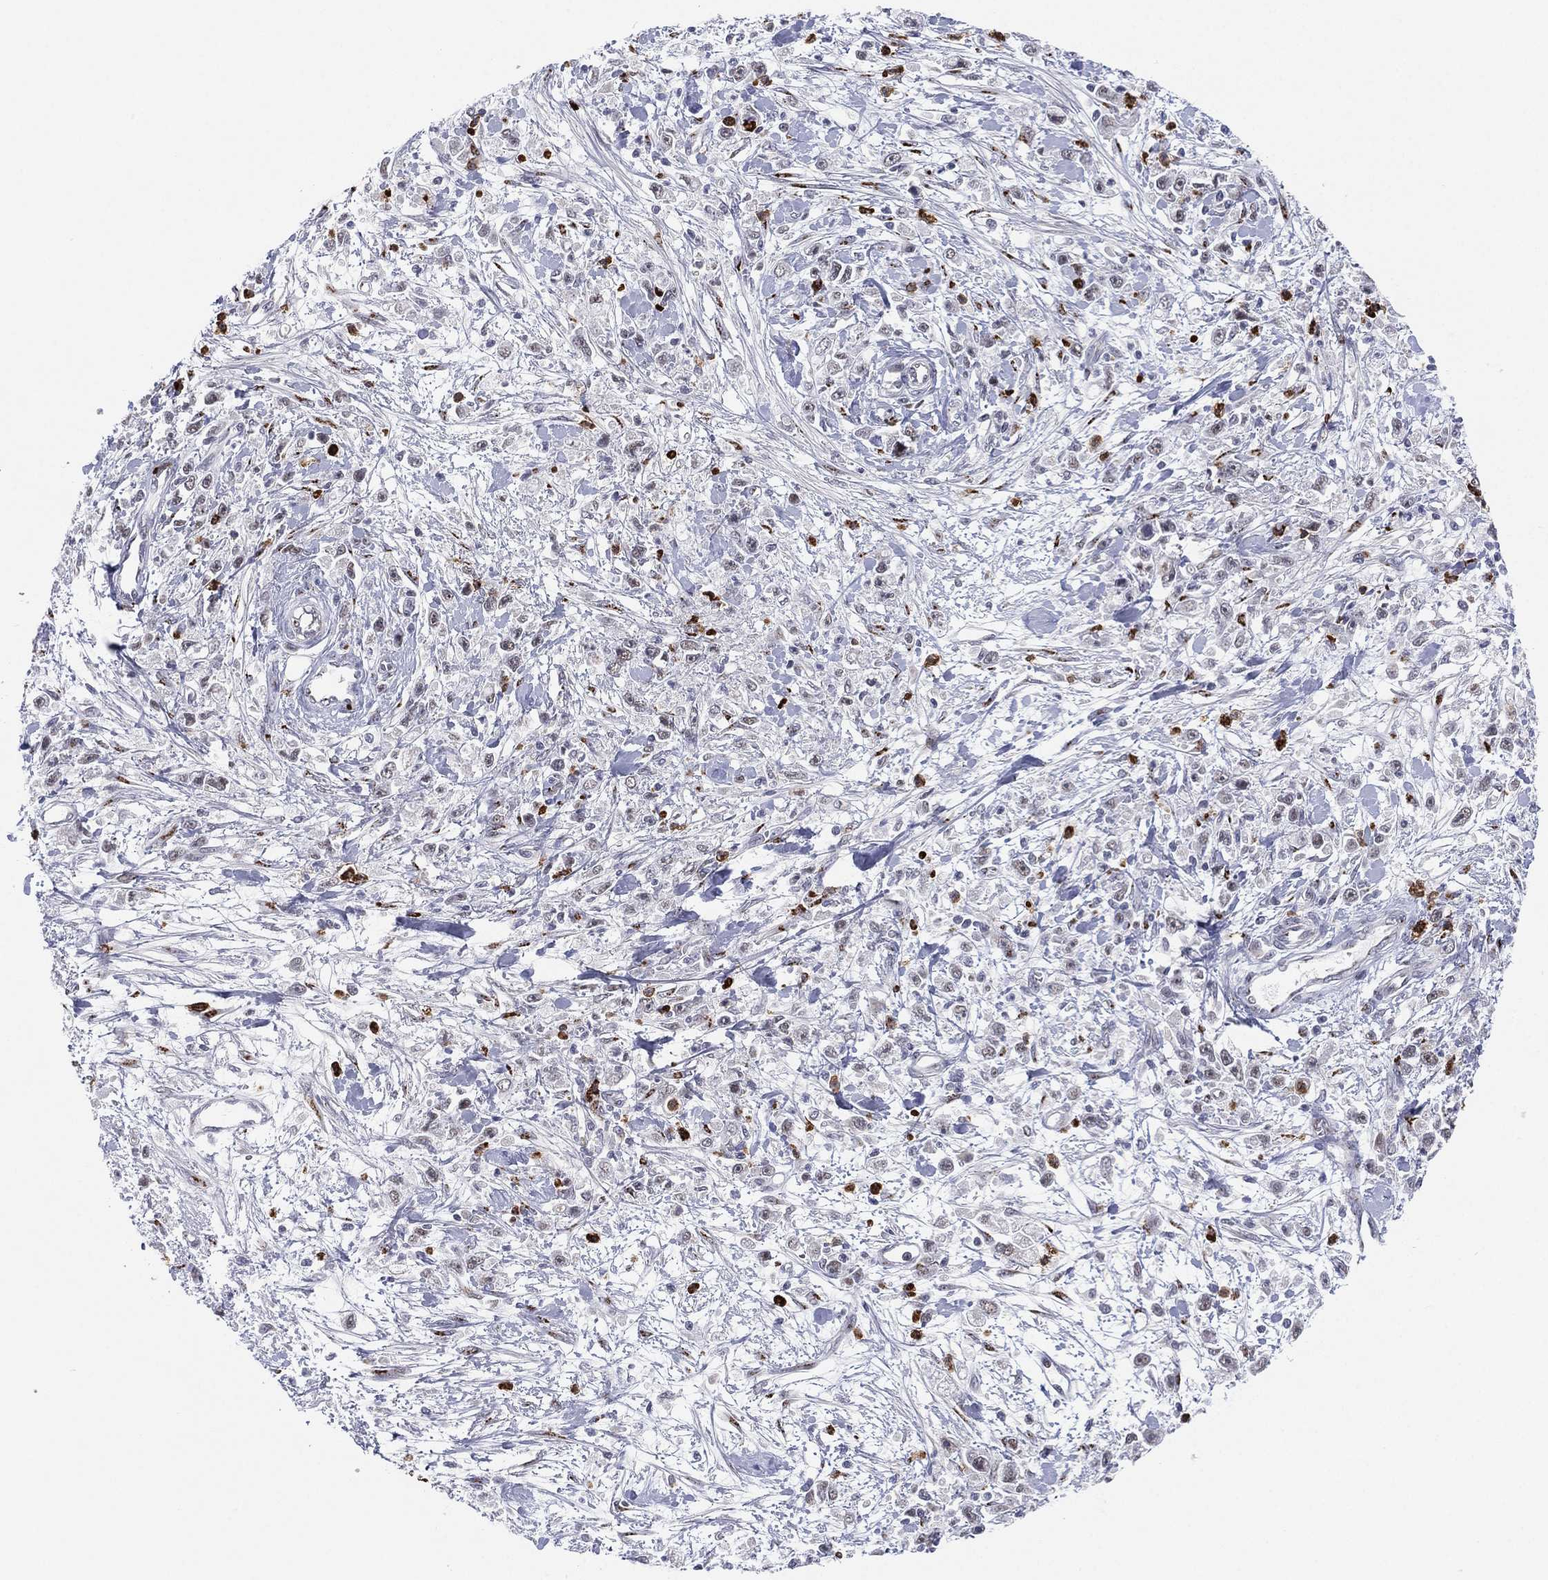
{"staining": {"intensity": "negative", "quantity": "none", "location": "none"}, "tissue": "stomach cancer", "cell_type": "Tumor cells", "image_type": "cancer", "snomed": [{"axis": "morphology", "description": "Adenocarcinoma, NOS"}, {"axis": "topography", "description": "Stomach"}], "caption": "Protein analysis of stomach adenocarcinoma demonstrates no significant expression in tumor cells.", "gene": "CD177", "patient": {"sex": "female", "age": 59}}